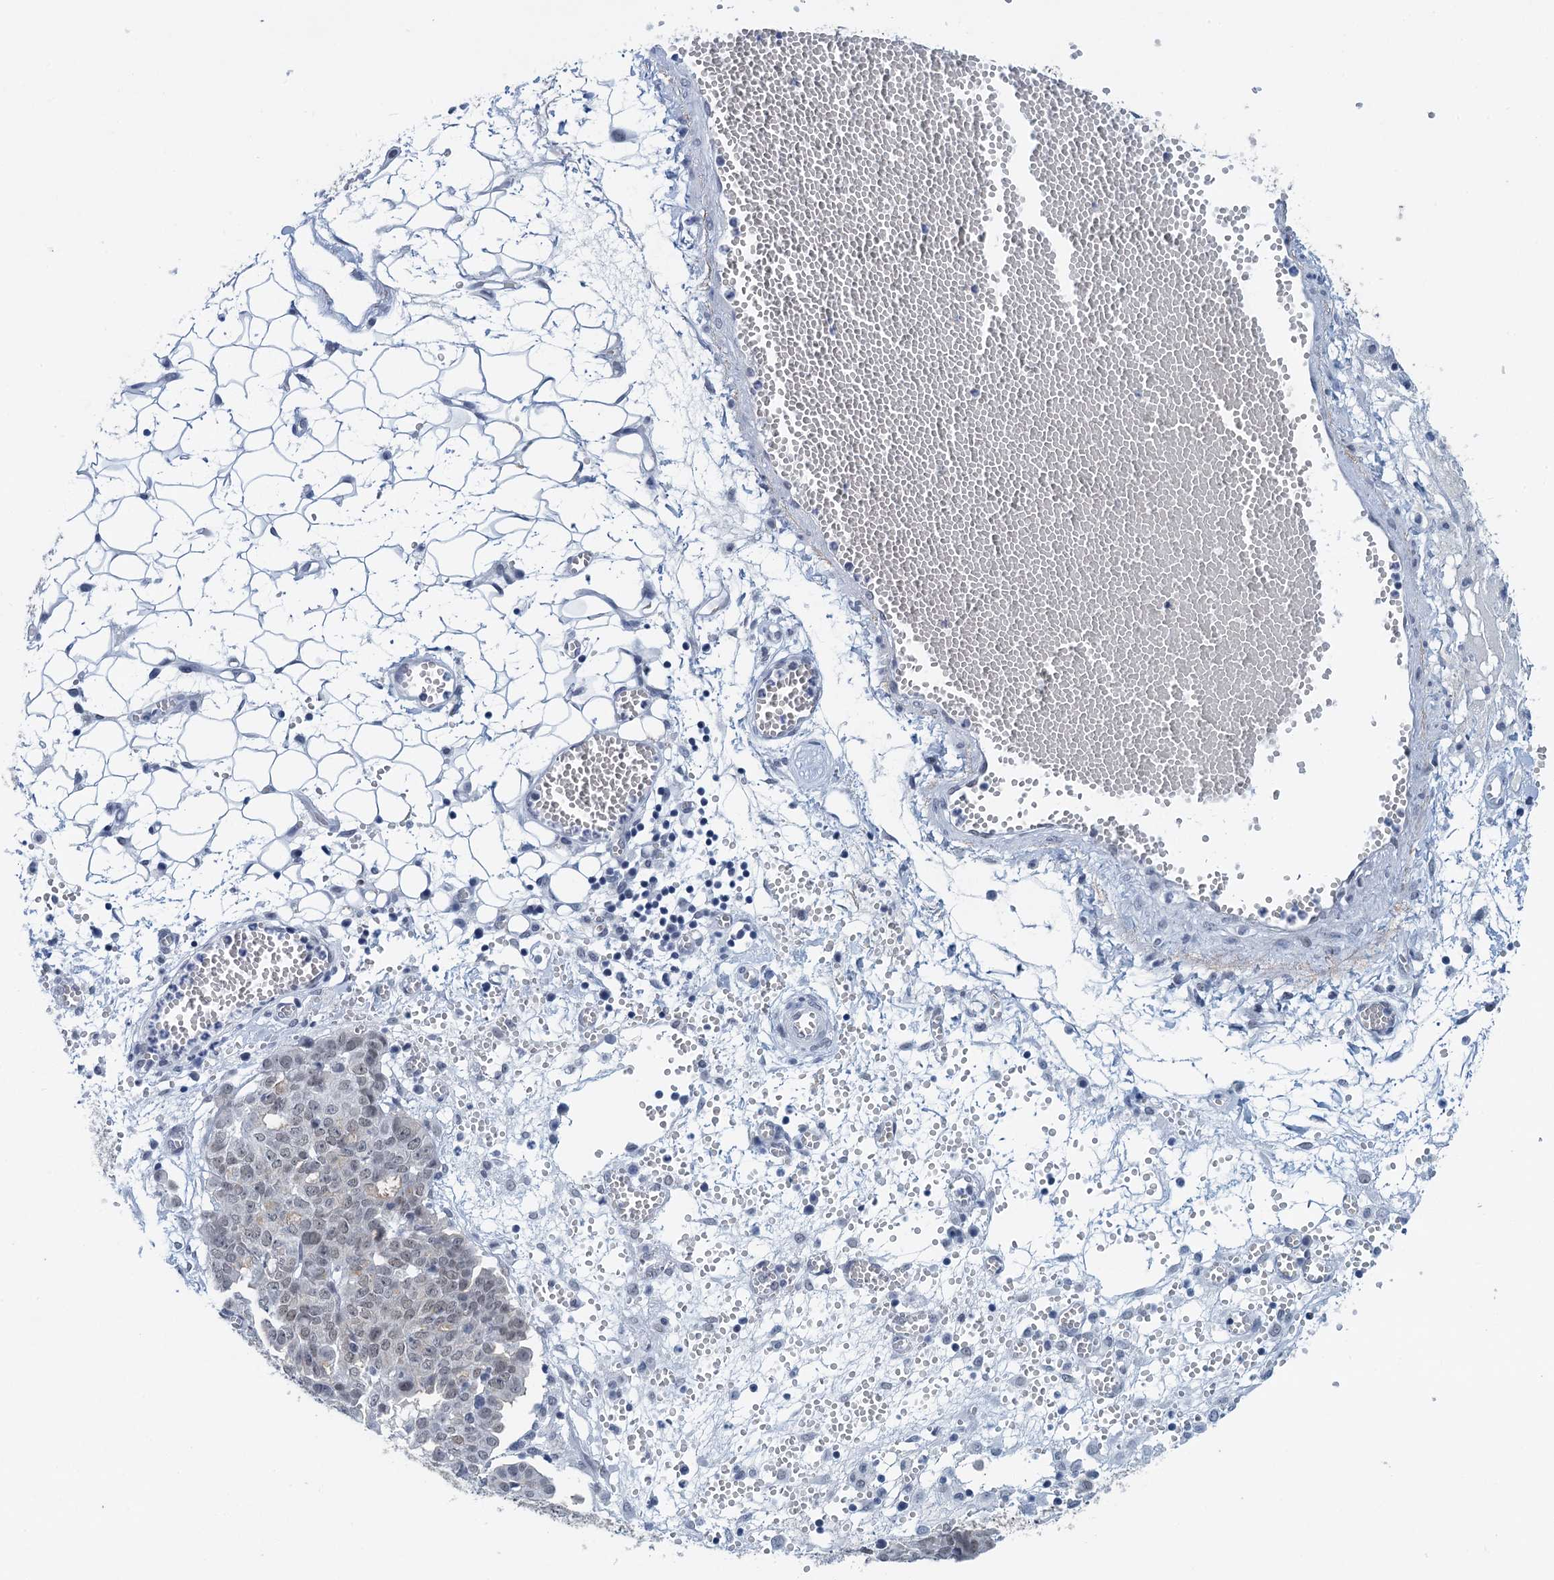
{"staining": {"intensity": "moderate", "quantity": "<25%", "location": "nuclear"}, "tissue": "ovarian cancer", "cell_type": "Tumor cells", "image_type": "cancer", "snomed": [{"axis": "morphology", "description": "Cystadenocarcinoma, serous, NOS"}, {"axis": "topography", "description": "Soft tissue"}, {"axis": "topography", "description": "Ovary"}], "caption": "Human ovarian cancer (serous cystadenocarcinoma) stained for a protein (brown) demonstrates moderate nuclear positive expression in about <25% of tumor cells.", "gene": "EPS8L1", "patient": {"sex": "female", "age": 57}}